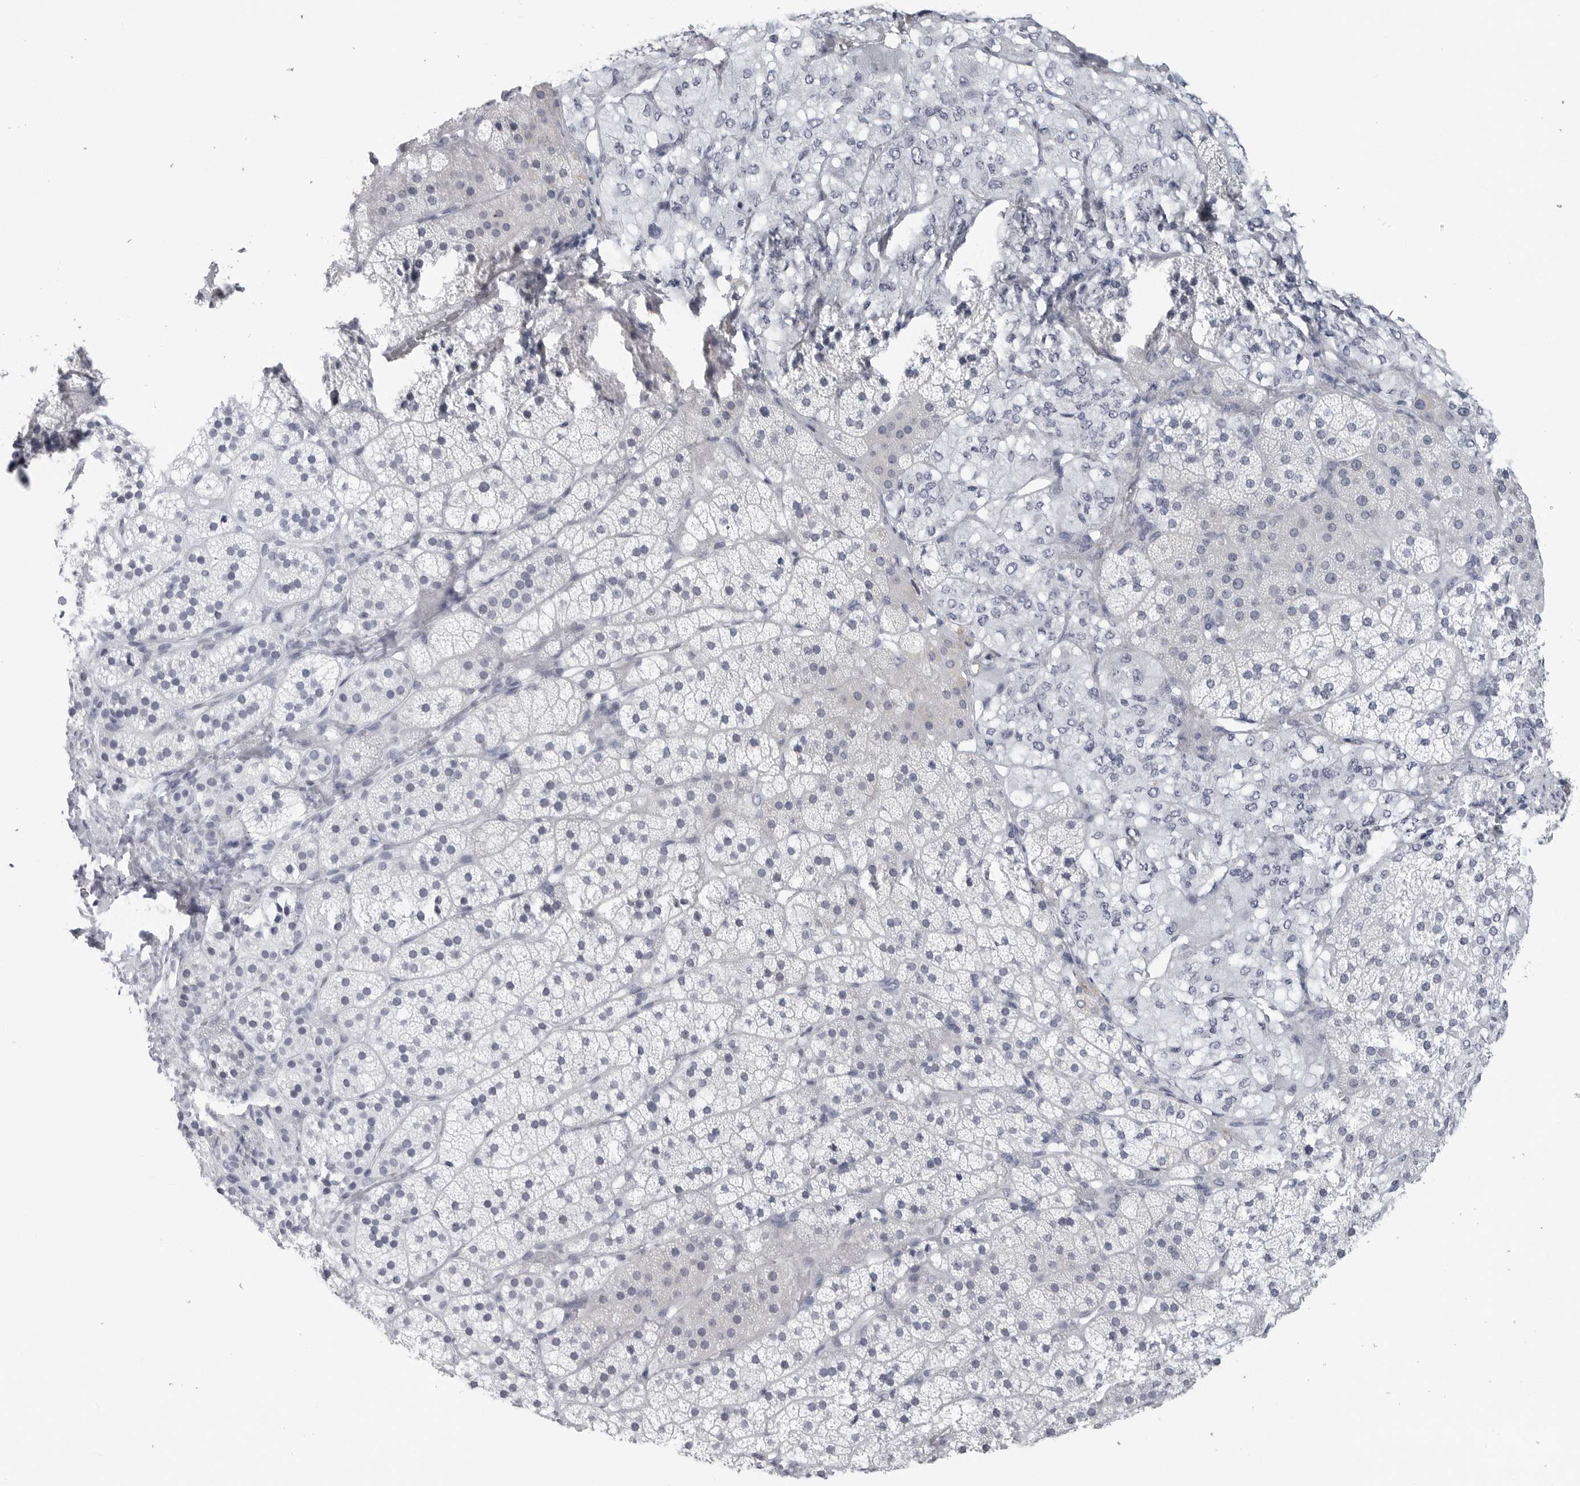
{"staining": {"intensity": "negative", "quantity": "none", "location": "none"}, "tissue": "adrenal gland", "cell_type": "Glandular cells", "image_type": "normal", "snomed": [{"axis": "morphology", "description": "Normal tissue, NOS"}, {"axis": "topography", "description": "Adrenal gland"}], "caption": "Immunohistochemistry micrograph of normal adrenal gland: adrenal gland stained with DAB shows no significant protein positivity in glandular cells. (DAB (3,3'-diaminobenzidine) IHC, high magnification).", "gene": "CSH1", "patient": {"sex": "female", "age": 44}}